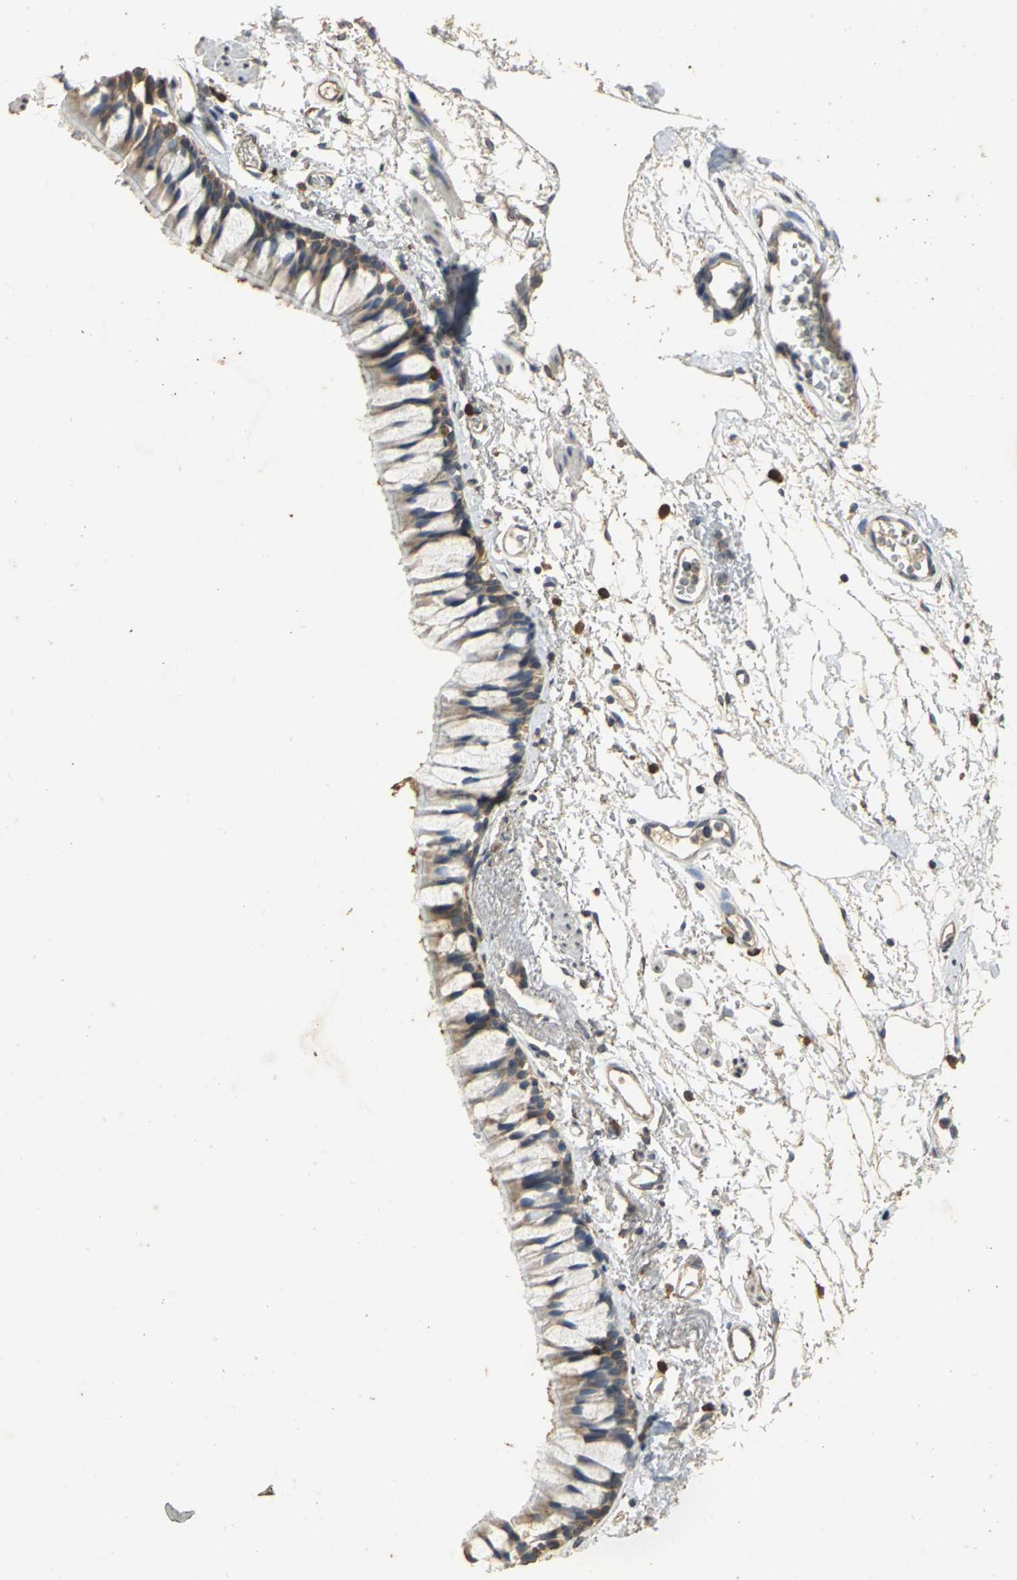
{"staining": {"intensity": "moderate", "quantity": "25%-75%", "location": "cytoplasmic/membranous"}, "tissue": "bronchus", "cell_type": "Respiratory epithelial cells", "image_type": "normal", "snomed": [{"axis": "morphology", "description": "Normal tissue, NOS"}, {"axis": "topography", "description": "Bronchus"}], "caption": "DAB immunohistochemical staining of unremarkable bronchus demonstrates moderate cytoplasmic/membranous protein positivity in about 25%-75% of respiratory epithelial cells.", "gene": "ACSL4", "patient": {"sex": "female", "age": 73}}